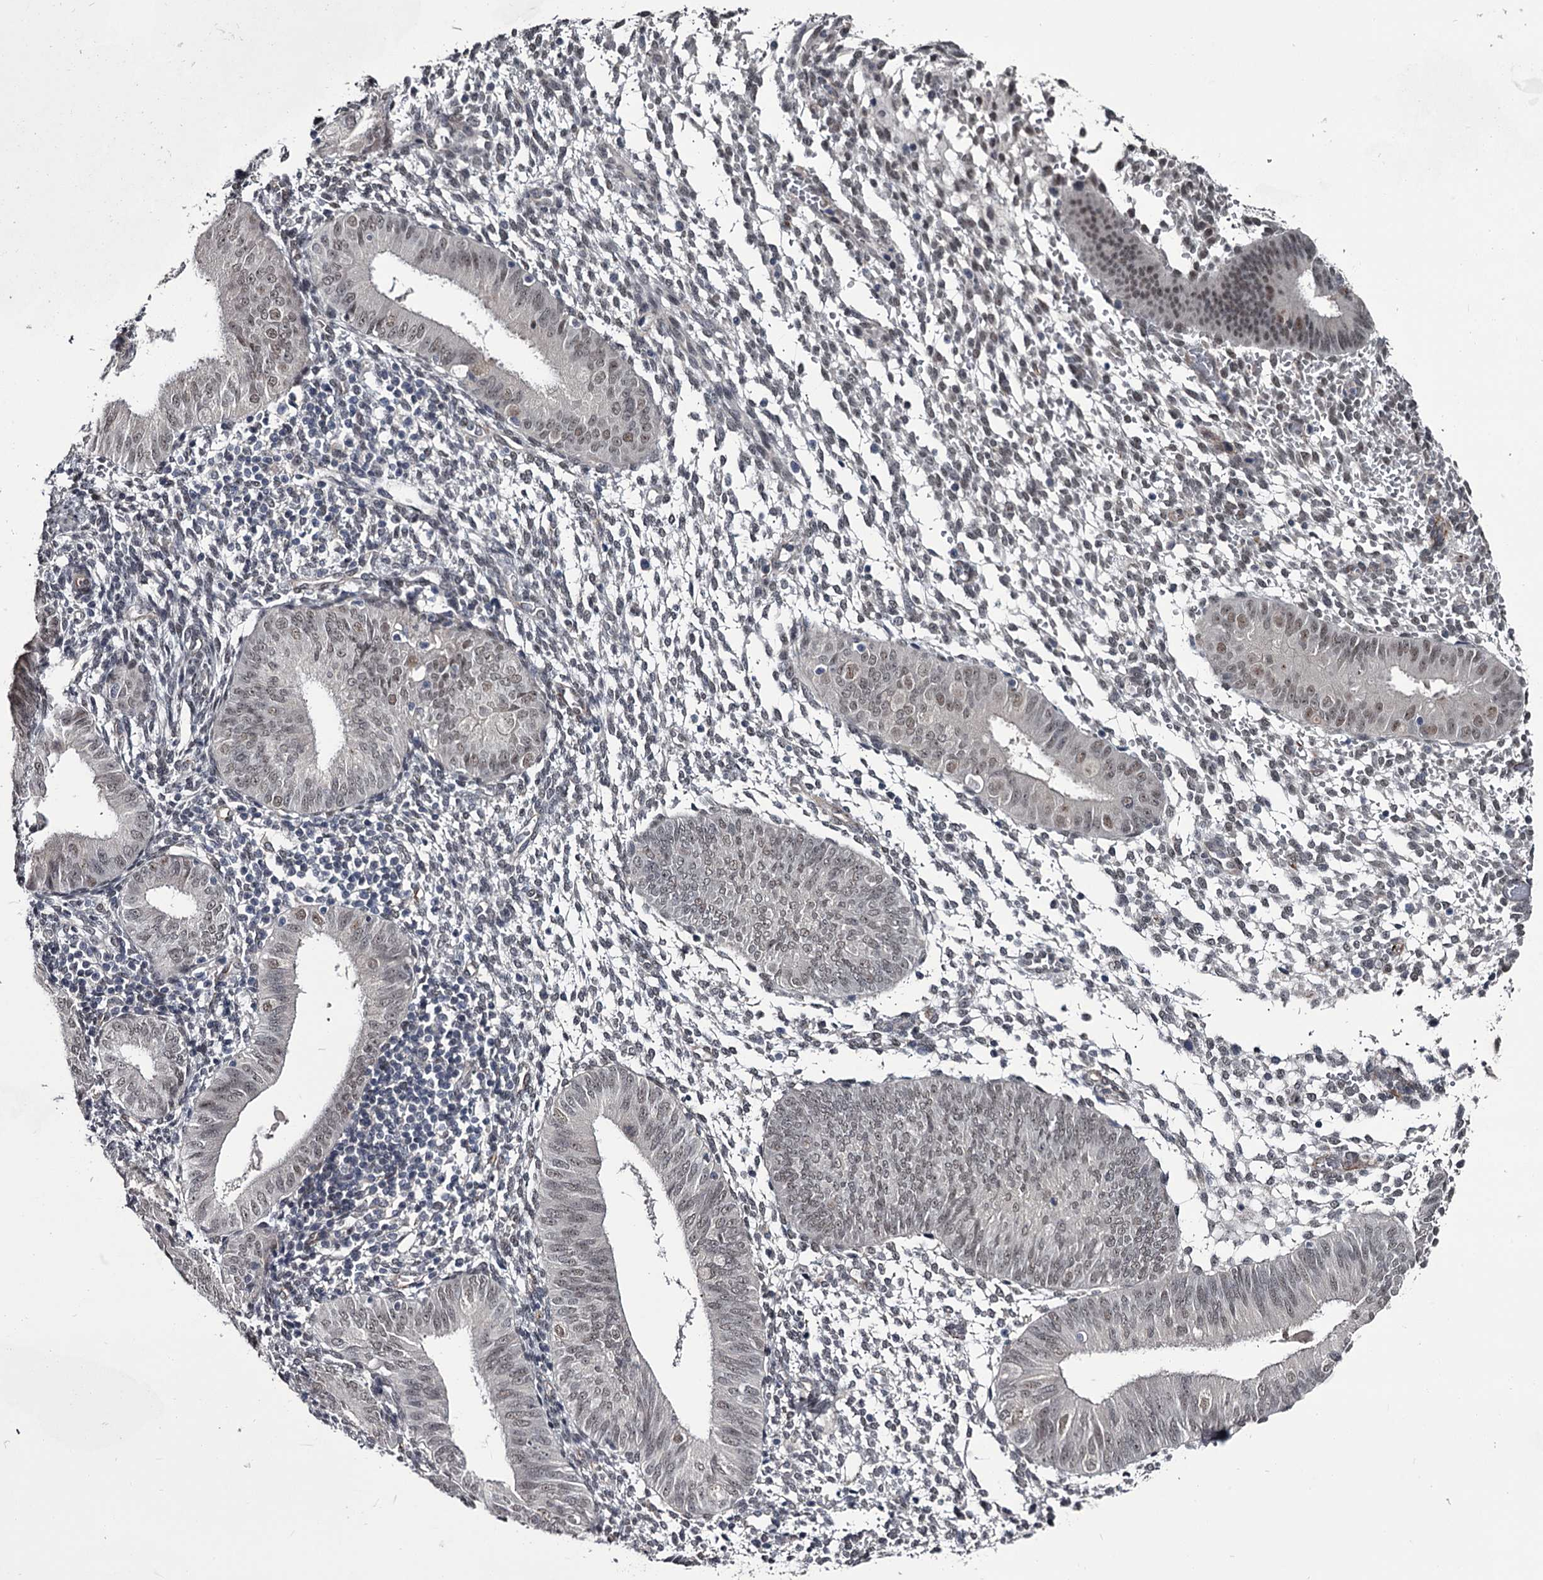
{"staining": {"intensity": "negative", "quantity": "none", "location": "none"}, "tissue": "endometrium", "cell_type": "Cells in endometrial stroma", "image_type": "normal", "snomed": [{"axis": "morphology", "description": "Normal tissue, NOS"}, {"axis": "topography", "description": "Uterus"}, {"axis": "topography", "description": "Endometrium"}], "caption": "The image reveals no significant staining in cells in endometrial stroma of endometrium.", "gene": "PRPF40B", "patient": {"sex": "female", "age": 48}}